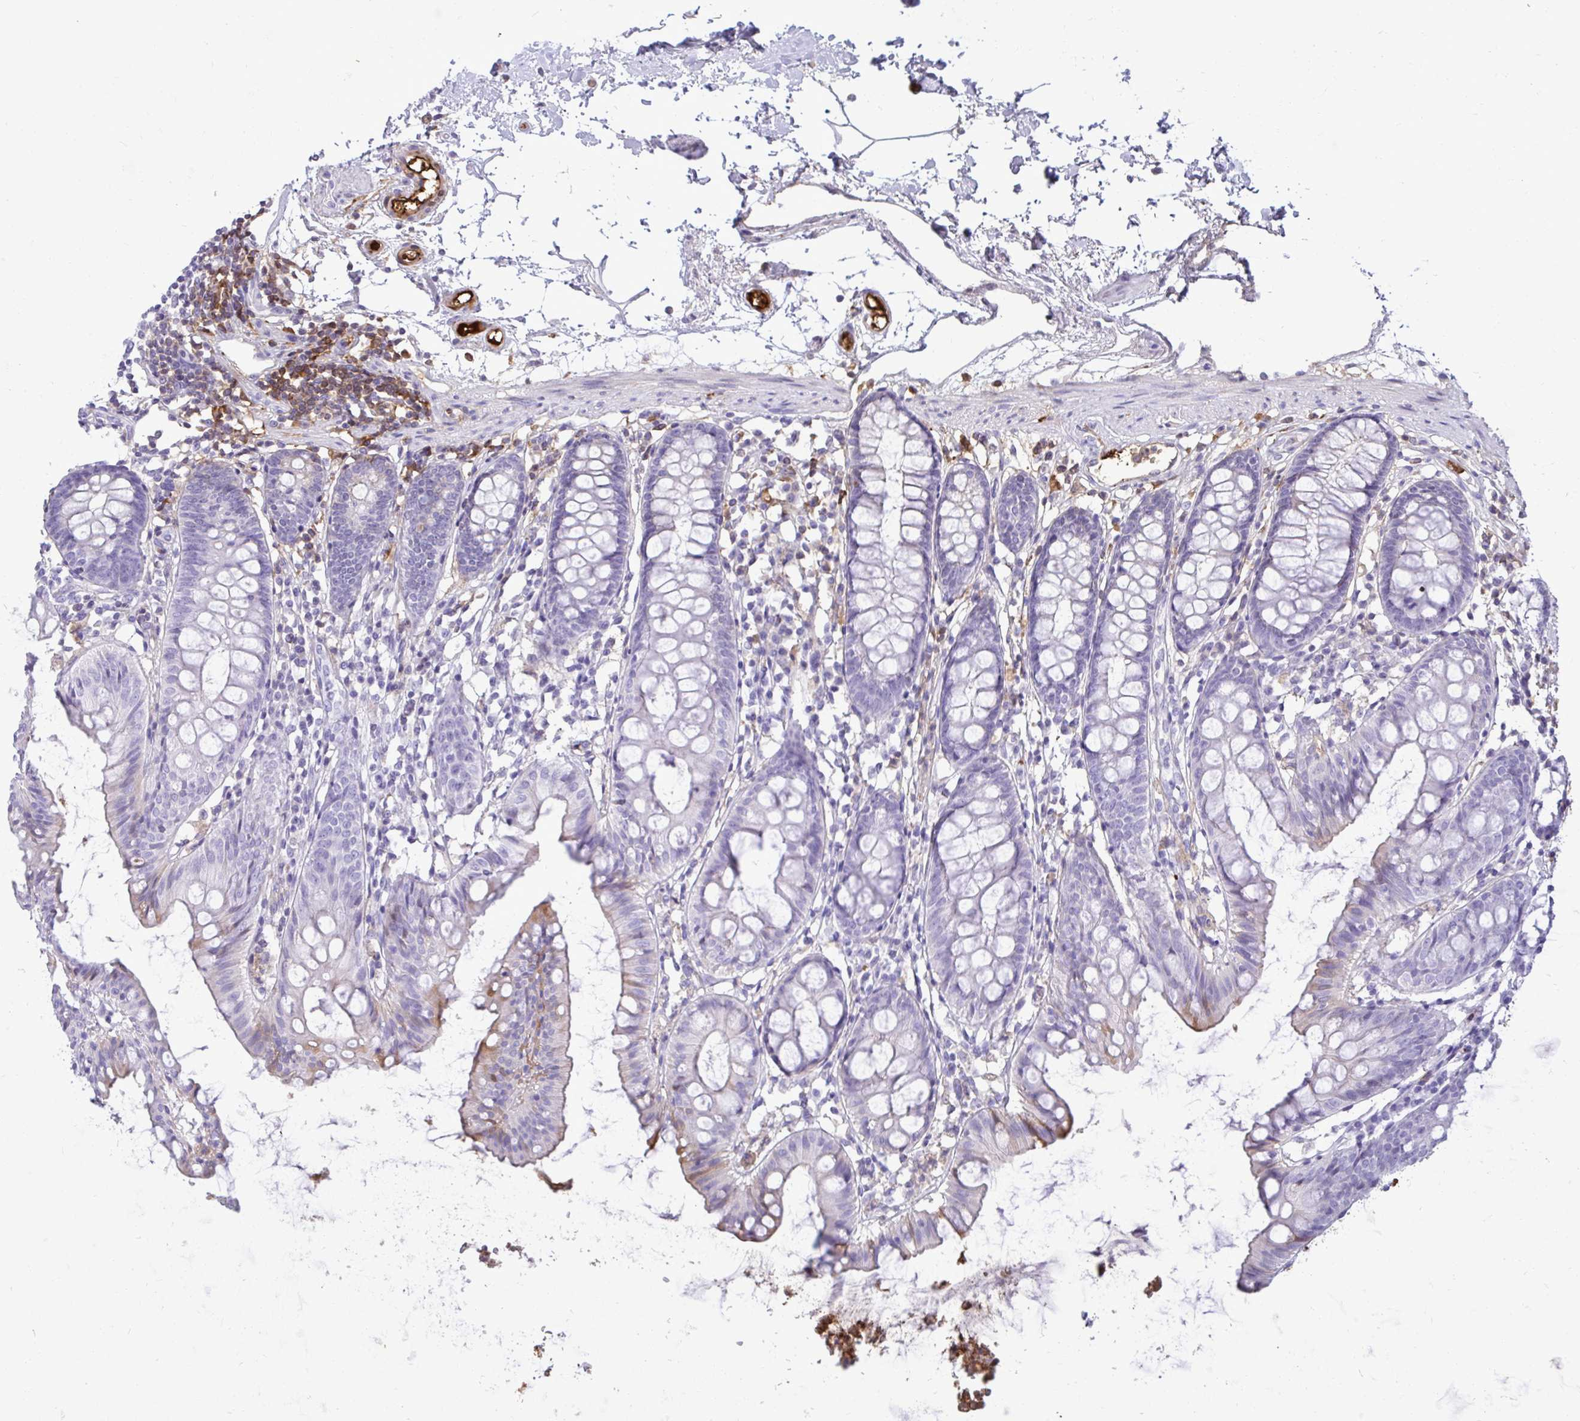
{"staining": {"intensity": "negative", "quantity": "none", "location": "none"}, "tissue": "colon", "cell_type": "Endothelial cells", "image_type": "normal", "snomed": [{"axis": "morphology", "description": "Normal tissue, NOS"}, {"axis": "topography", "description": "Colon"}], "caption": "Immunohistochemistry (IHC) of unremarkable colon shows no positivity in endothelial cells. (DAB IHC visualized using brightfield microscopy, high magnification).", "gene": "F2", "patient": {"sex": "female", "age": 84}}